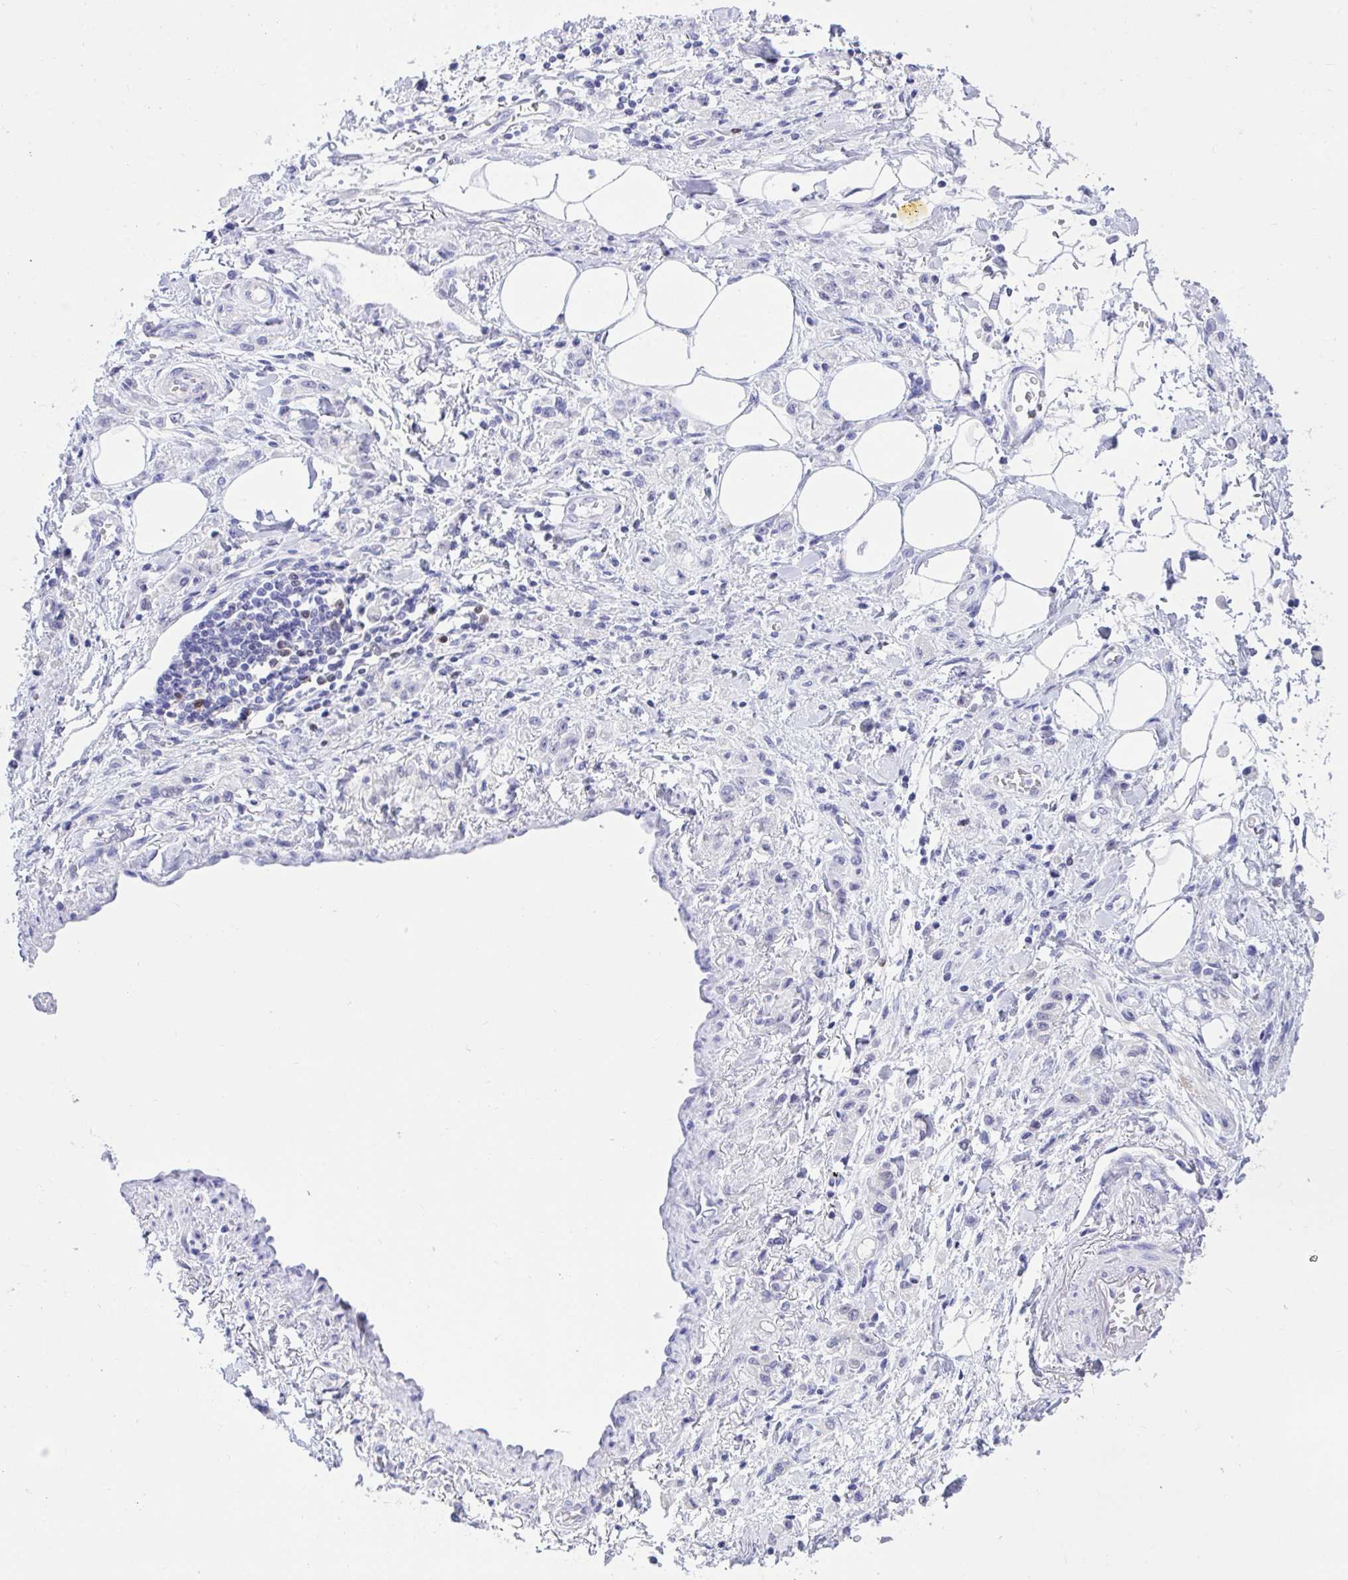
{"staining": {"intensity": "negative", "quantity": "none", "location": "none"}, "tissue": "stomach cancer", "cell_type": "Tumor cells", "image_type": "cancer", "snomed": [{"axis": "morphology", "description": "Adenocarcinoma, NOS"}, {"axis": "topography", "description": "Stomach"}], "caption": "Stomach cancer stained for a protein using immunohistochemistry demonstrates no expression tumor cells.", "gene": "PGM2L1", "patient": {"sex": "male", "age": 77}}